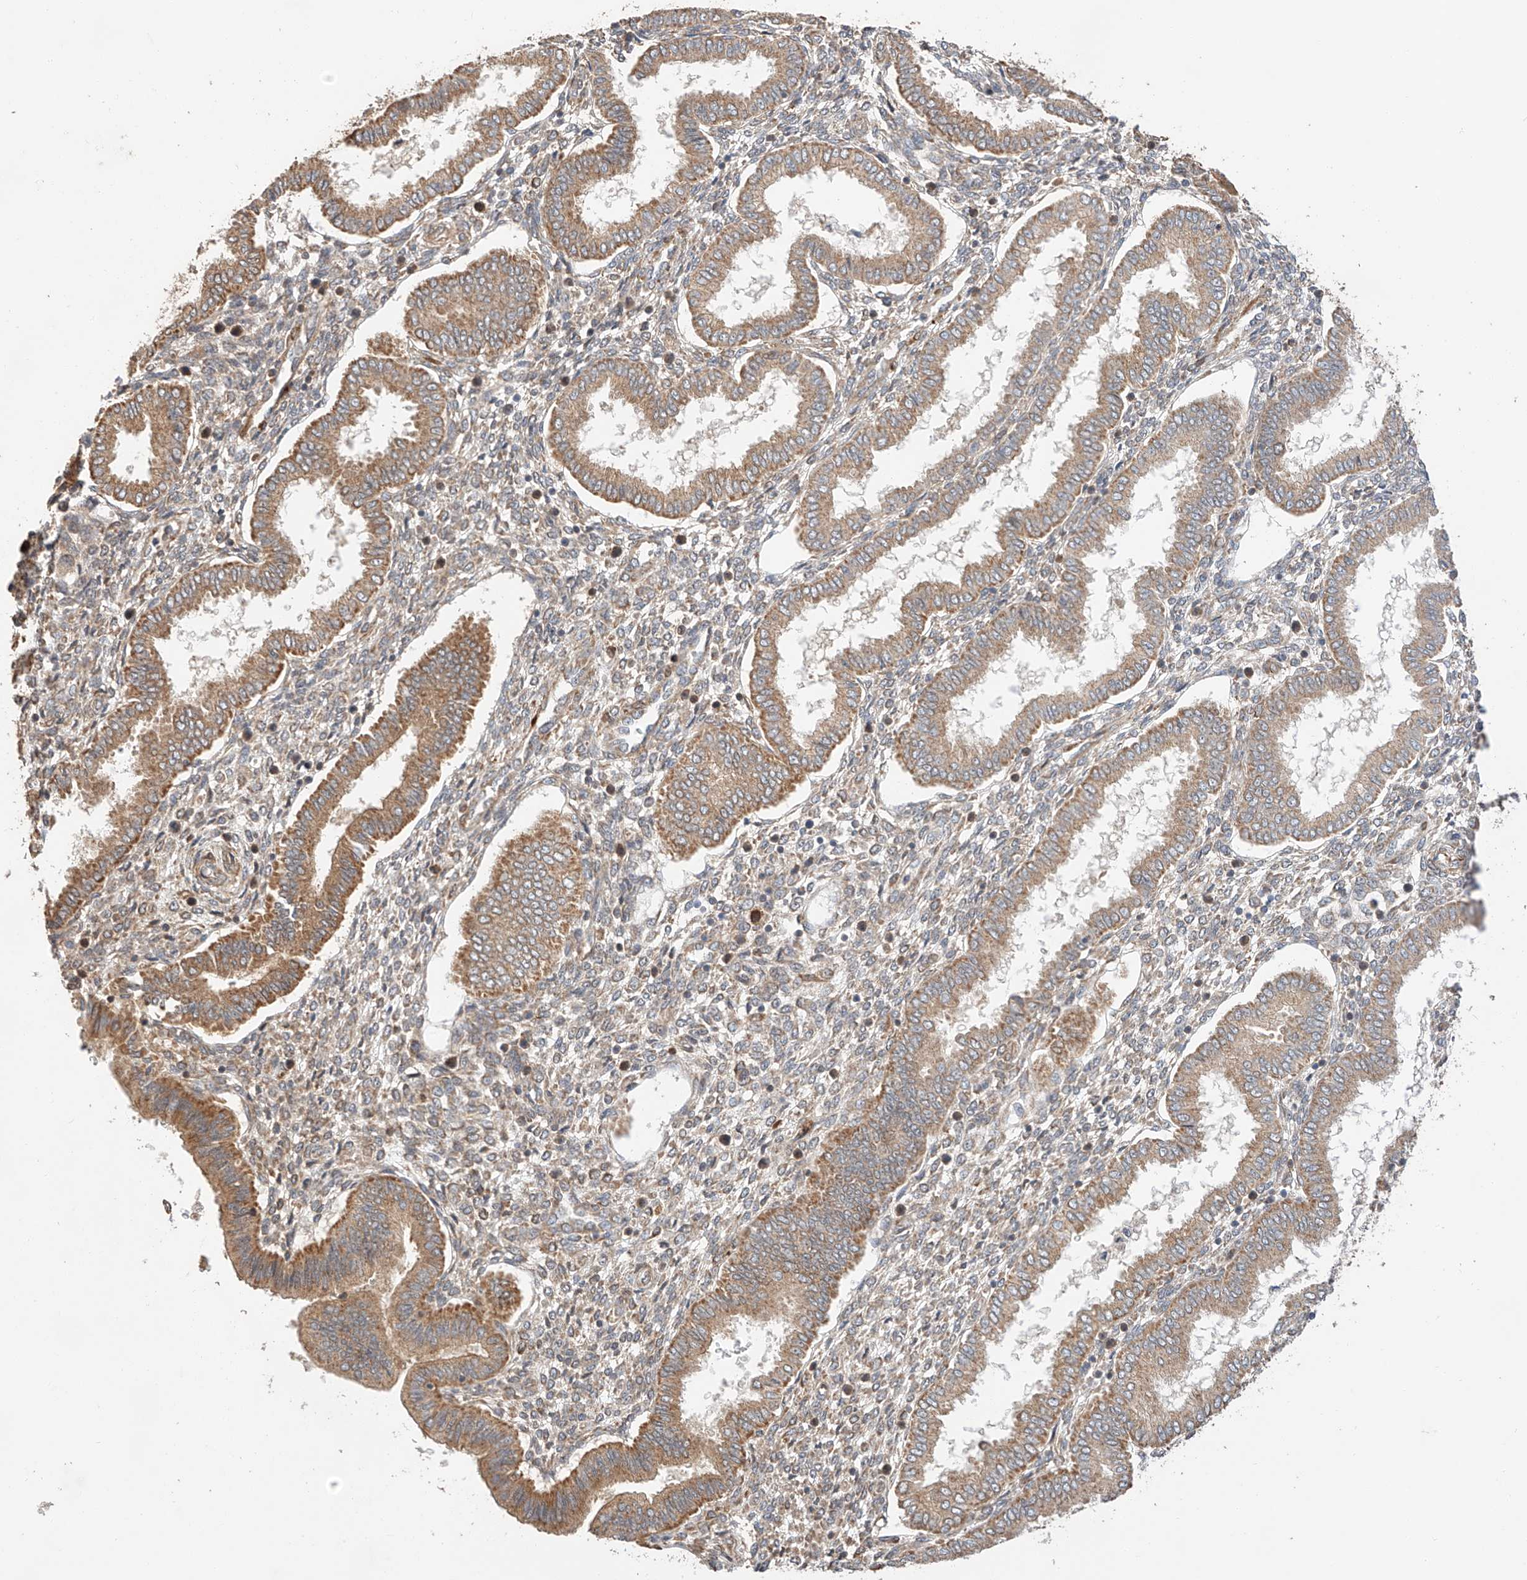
{"staining": {"intensity": "moderate", "quantity": "25%-75%", "location": "cytoplasmic/membranous"}, "tissue": "endometrium", "cell_type": "Cells in endometrial stroma", "image_type": "normal", "snomed": [{"axis": "morphology", "description": "Normal tissue, NOS"}, {"axis": "topography", "description": "Endometrium"}], "caption": "This image reveals immunohistochemistry (IHC) staining of normal endometrium, with medium moderate cytoplasmic/membranous staining in about 25%-75% of cells in endometrial stroma.", "gene": "RAB23", "patient": {"sex": "female", "age": 24}}